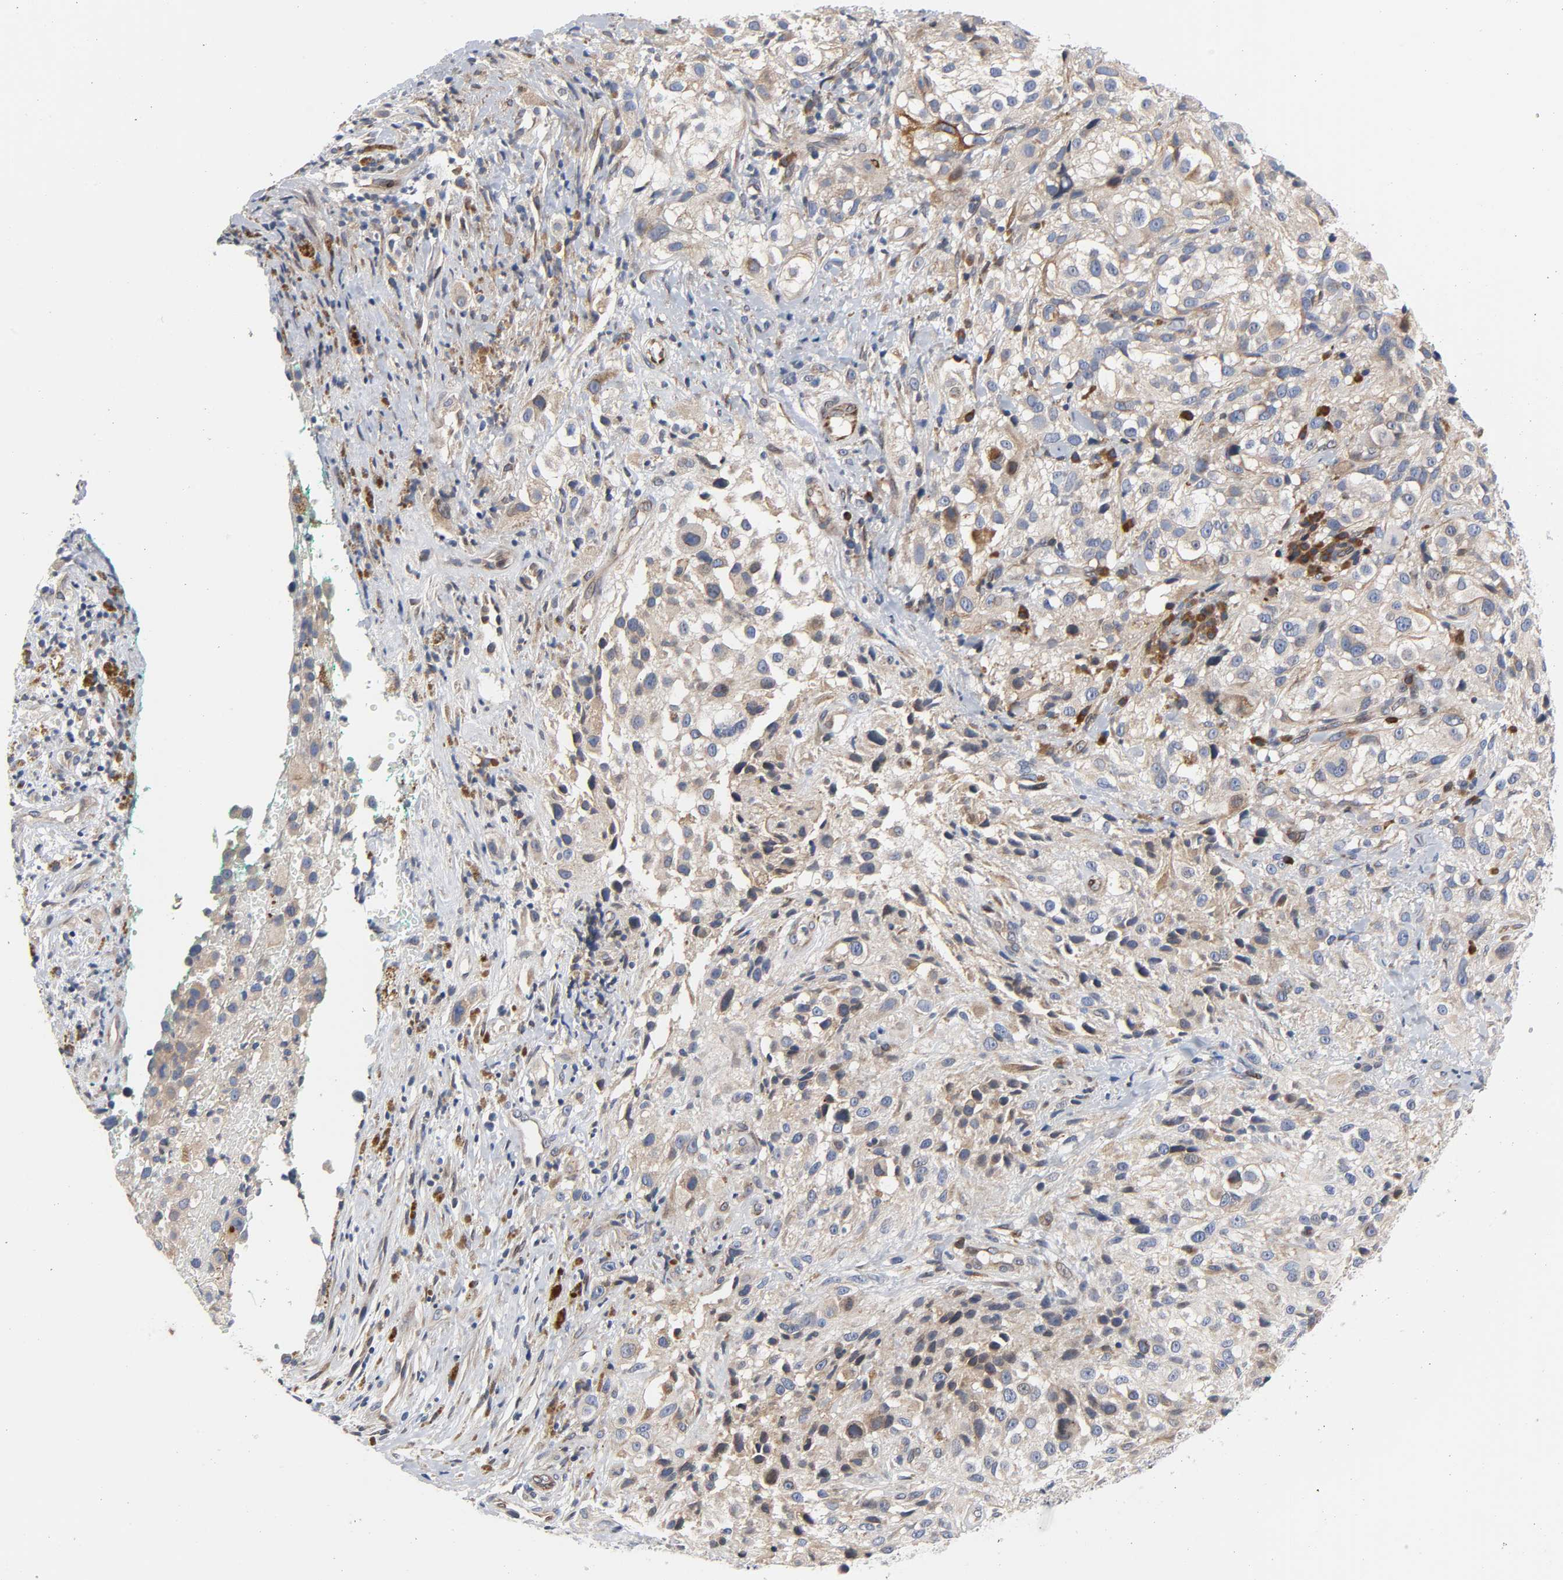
{"staining": {"intensity": "weak", "quantity": "25%-75%", "location": "cytoplasmic/membranous"}, "tissue": "melanoma", "cell_type": "Tumor cells", "image_type": "cancer", "snomed": [{"axis": "morphology", "description": "Necrosis, NOS"}, {"axis": "morphology", "description": "Malignant melanoma, NOS"}, {"axis": "topography", "description": "Skin"}], "caption": "Immunohistochemical staining of melanoma displays low levels of weak cytoplasmic/membranous expression in about 25%-75% of tumor cells.", "gene": "ASB6", "patient": {"sex": "female", "age": 87}}